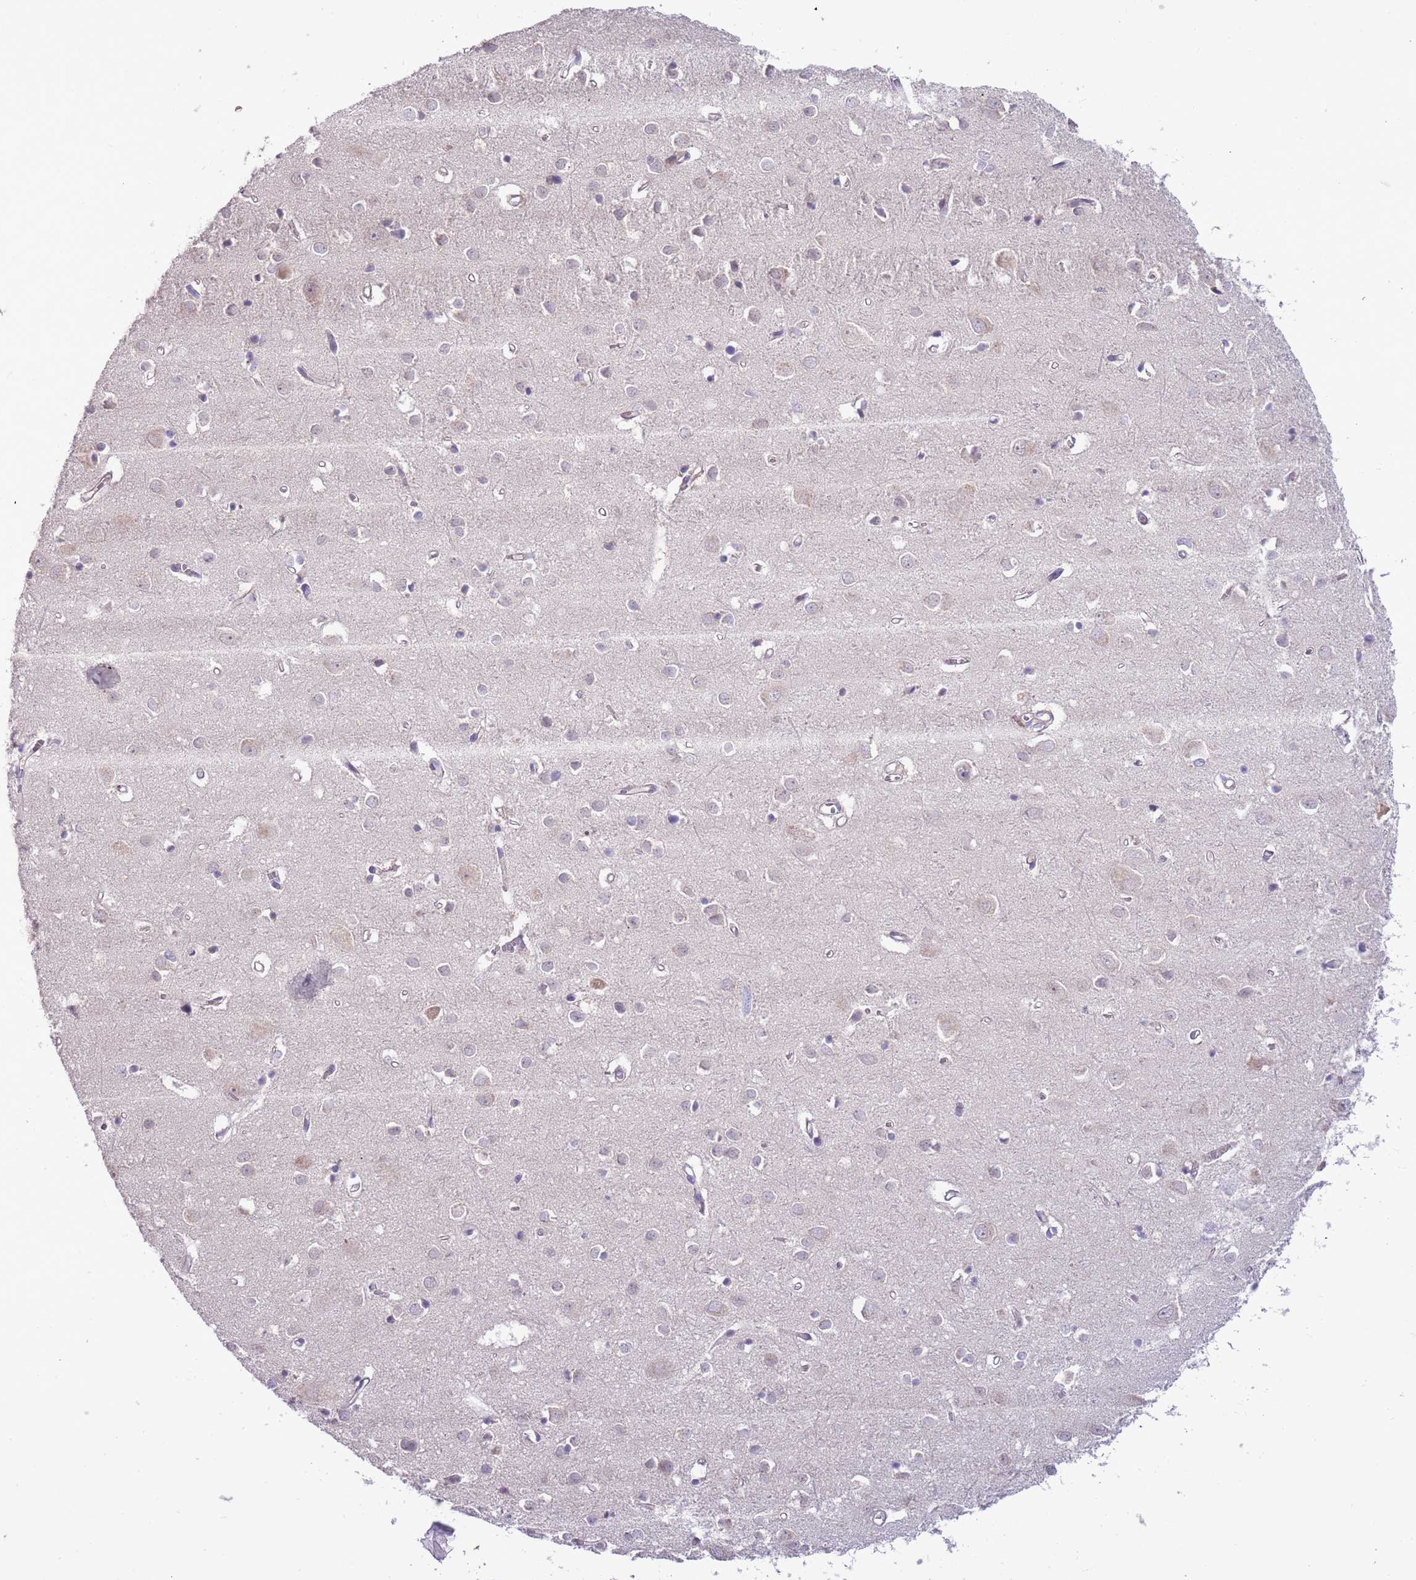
{"staining": {"intensity": "negative", "quantity": "none", "location": "none"}, "tissue": "cerebral cortex", "cell_type": "Endothelial cells", "image_type": "normal", "snomed": [{"axis": "morphology", "description": "Normal tissue, NOS"}, {"axis": "topography", "description": "Cerebral cortex"}], "caption": "The histopathology image exhibits no significant expression in endothelial cells of cerebral cortex.", "gene": "SHROOM3", "patient": {"sex": "female", "age": 64}}